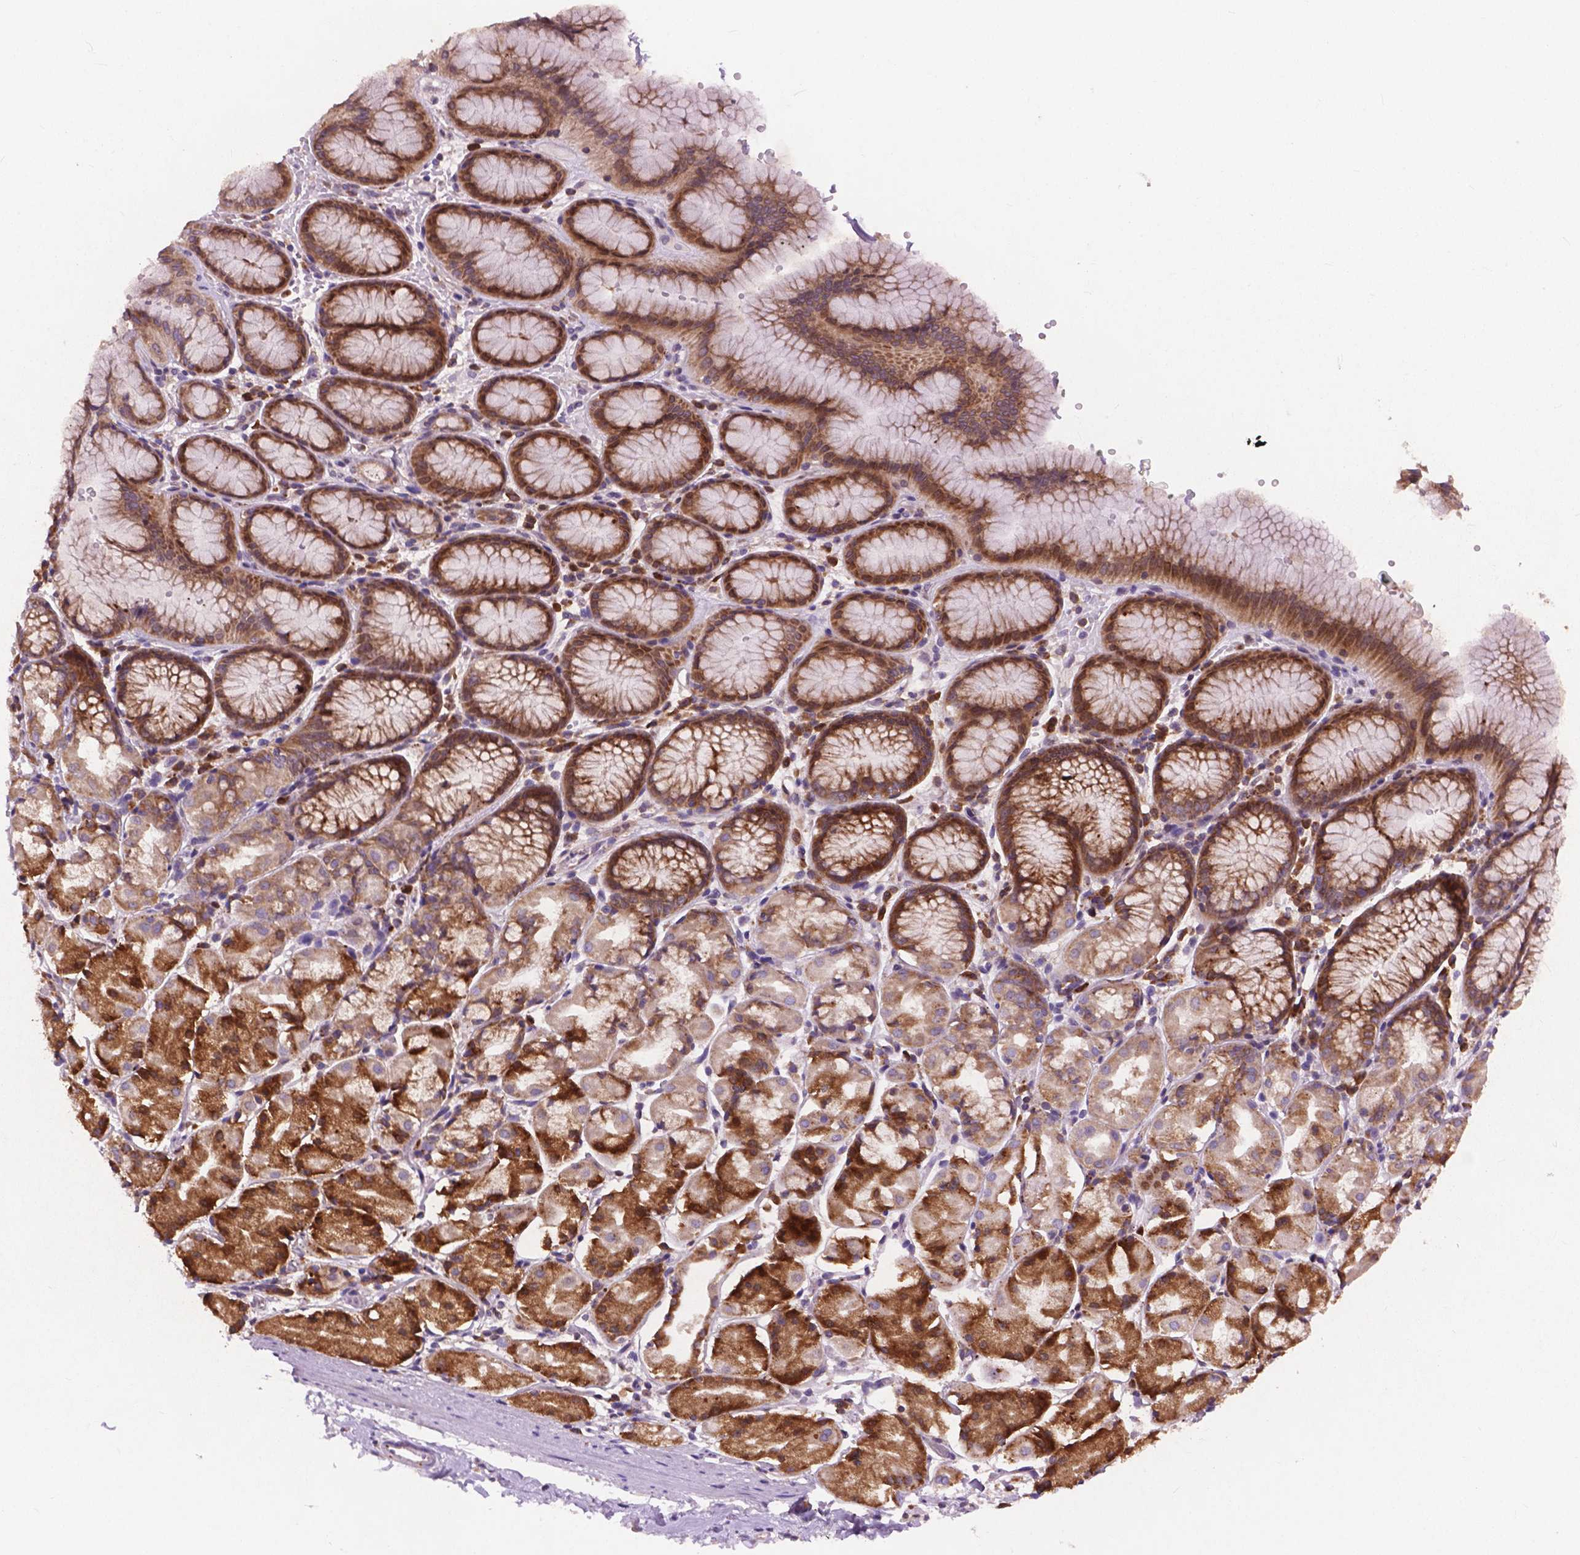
{"staining": {"intensity": "moderate", "quantity": "25%-75%", "location": "cytoplasmic/membranous"}, "tissue": "stomach", "cell_type": "Glandular cells", "image_type": "normal", "snomed": [{"axis": "morphology", "description": "Normal tissue, NOS"}, {"axis": "topography", "description": "Stomach, upper"}], "caption": "Immunohistochemistry image of unremarkable stomach stained for a protein (brown), which reveals medium levels of moderate cytoplasmic/membranous positivity in approximately 25%-75% of glandular cells.", "gene": "RPL37A", "patient": {"sex": "male", "age": 47}}